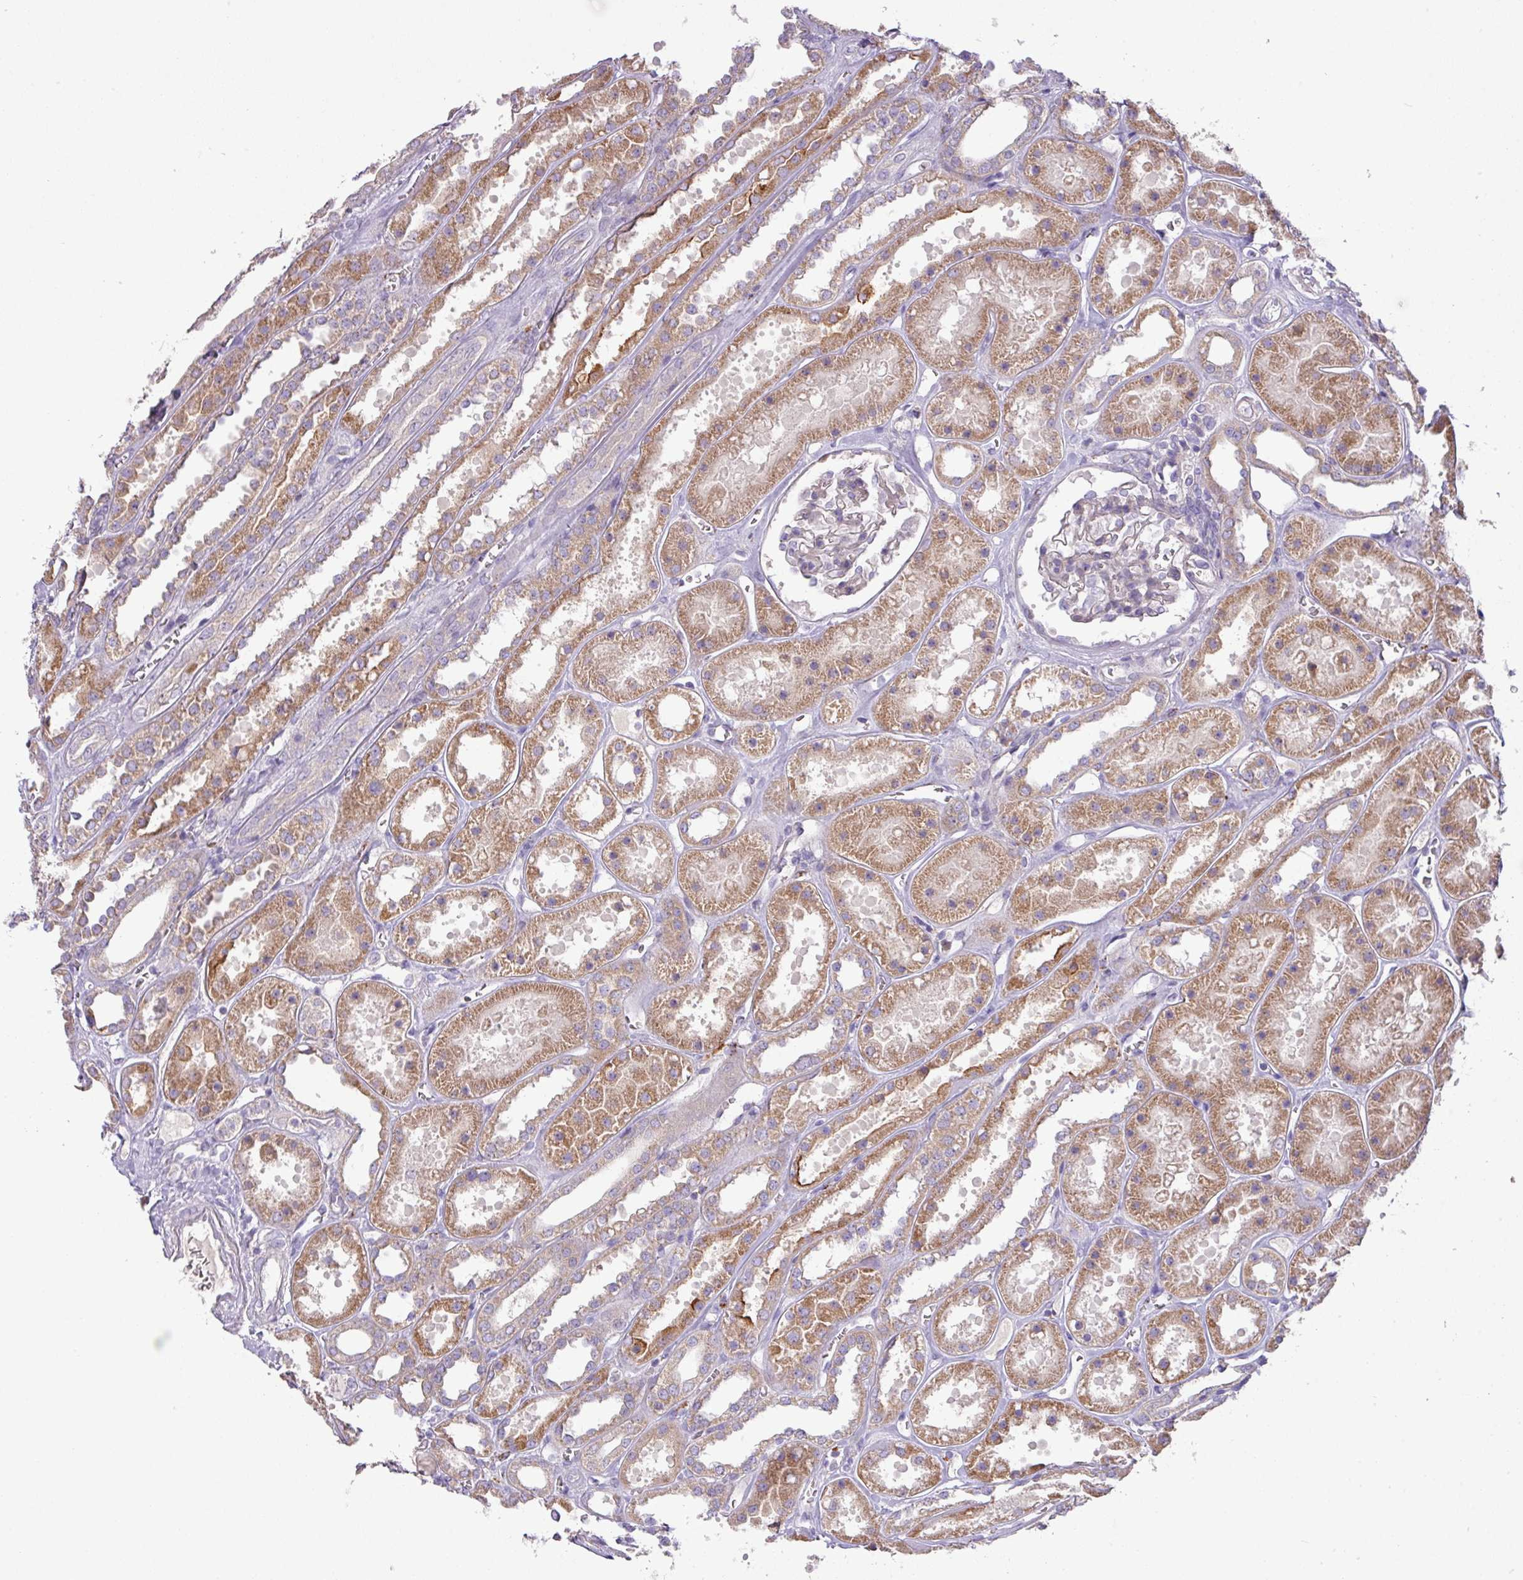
{"staining": {"intensity": "negative", "quantity": "none", "location": "none"}, "tissue": "kidney", "cell_type": "Cells in glomeruli", "image_type": "normal", "snomed": [{"axis": "morphology", "description": "Normal tissue, NOS"}, {"axis": "topography", "description": "Kidney"}], "caption": "The micrograph shows no staining of cells in glomeruli in benign kidney.", "gene": "ZNF394", "patient": {"sex": "female", "age": 41}}